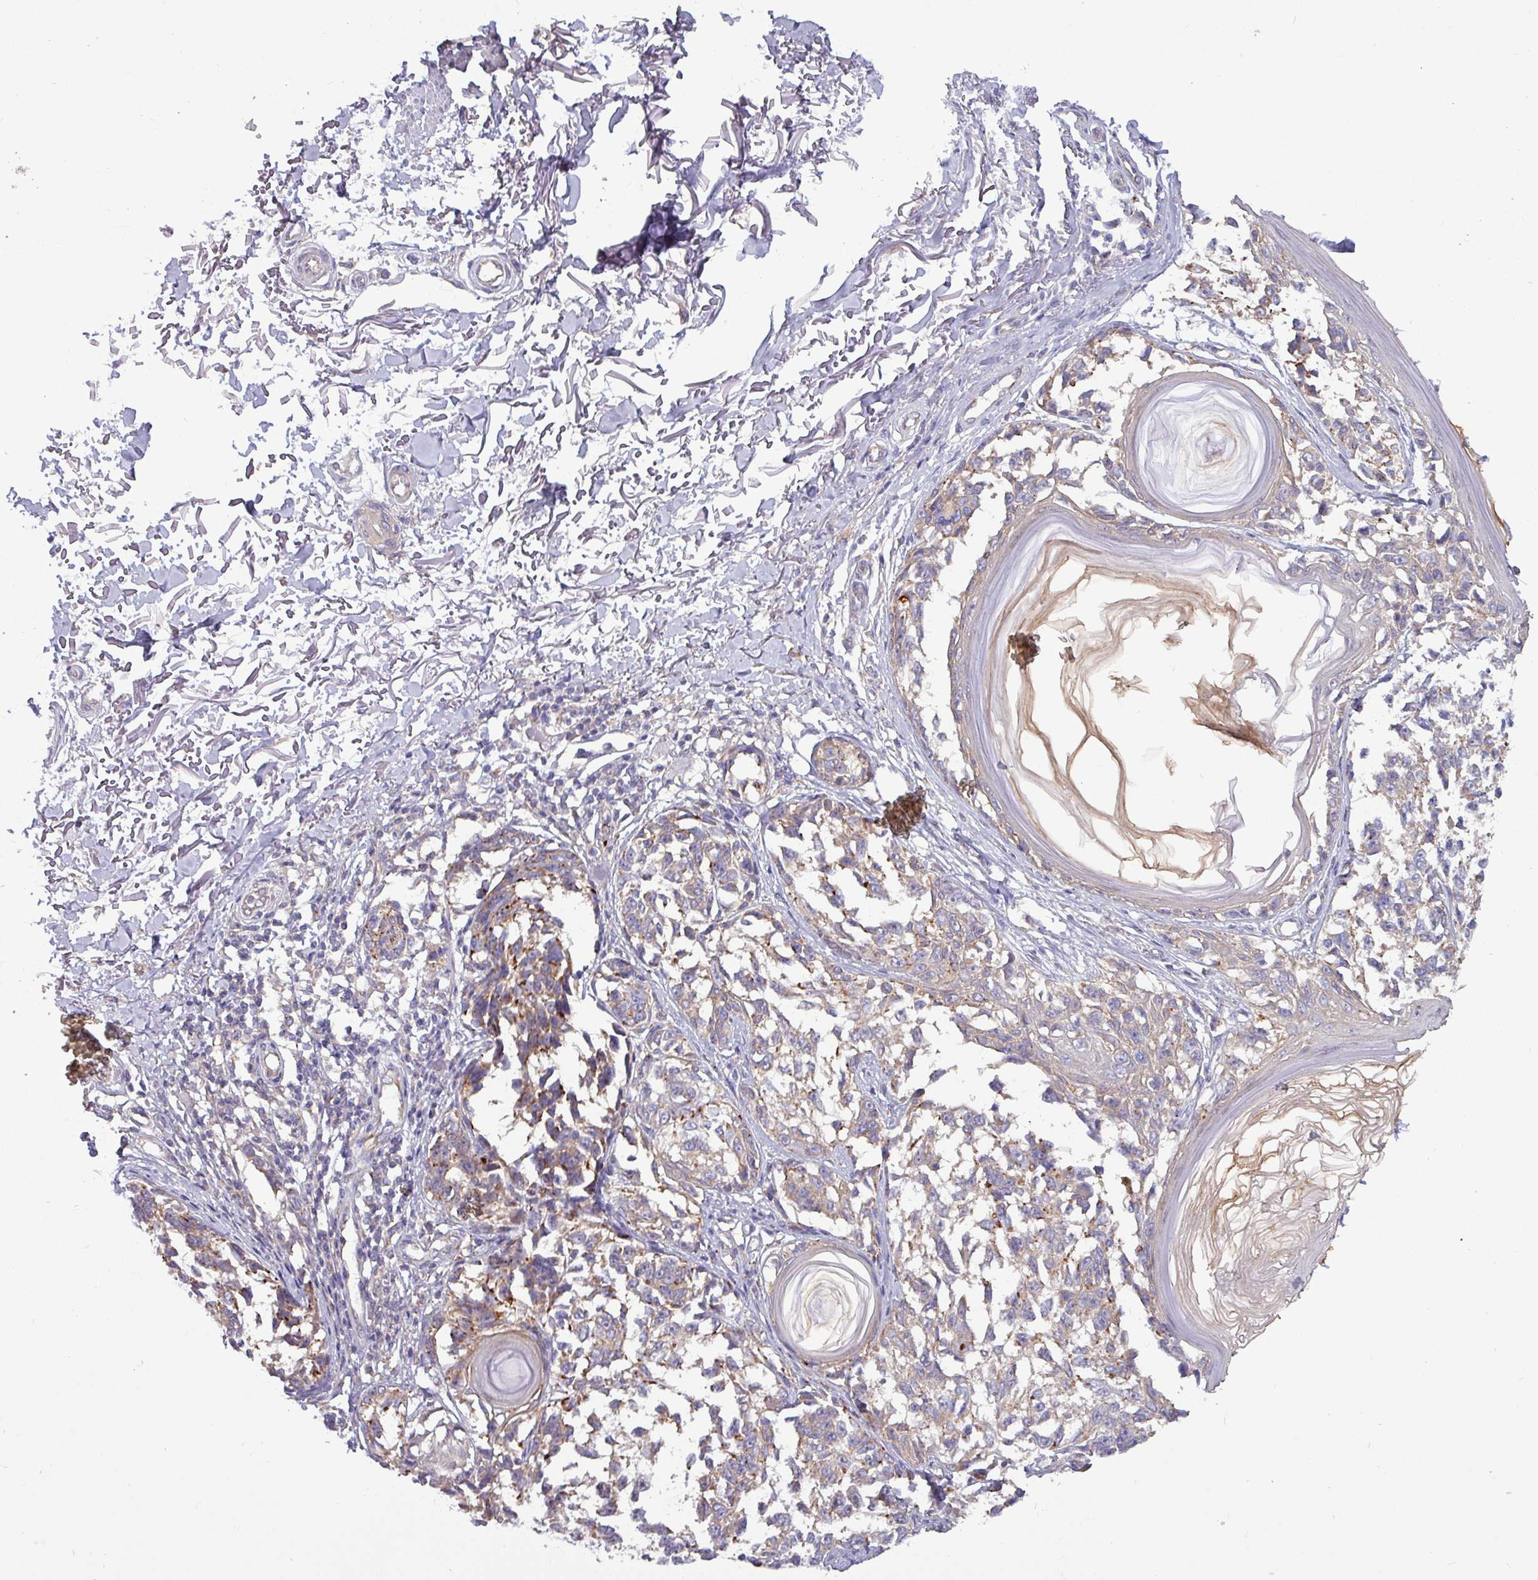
{"staining": {"intensity": "weak", "quantity": "25%-75%", "location": "cytoplasmic/membranous"}, "tissue": "melanoma", "cell_type": "Tumor cells", "image_type": "cancer", "snomed": [{"axis": "morphology", "description": "Malignant melanoma, NOS"}, {"axis": "topography", "description": "Skin"}], "caption": "Malignant melanoma stained with a protein marker shows weak staining in tumor cells.", "gene": "PLIN2", "patient": {"sex": "male", "age": 73}}